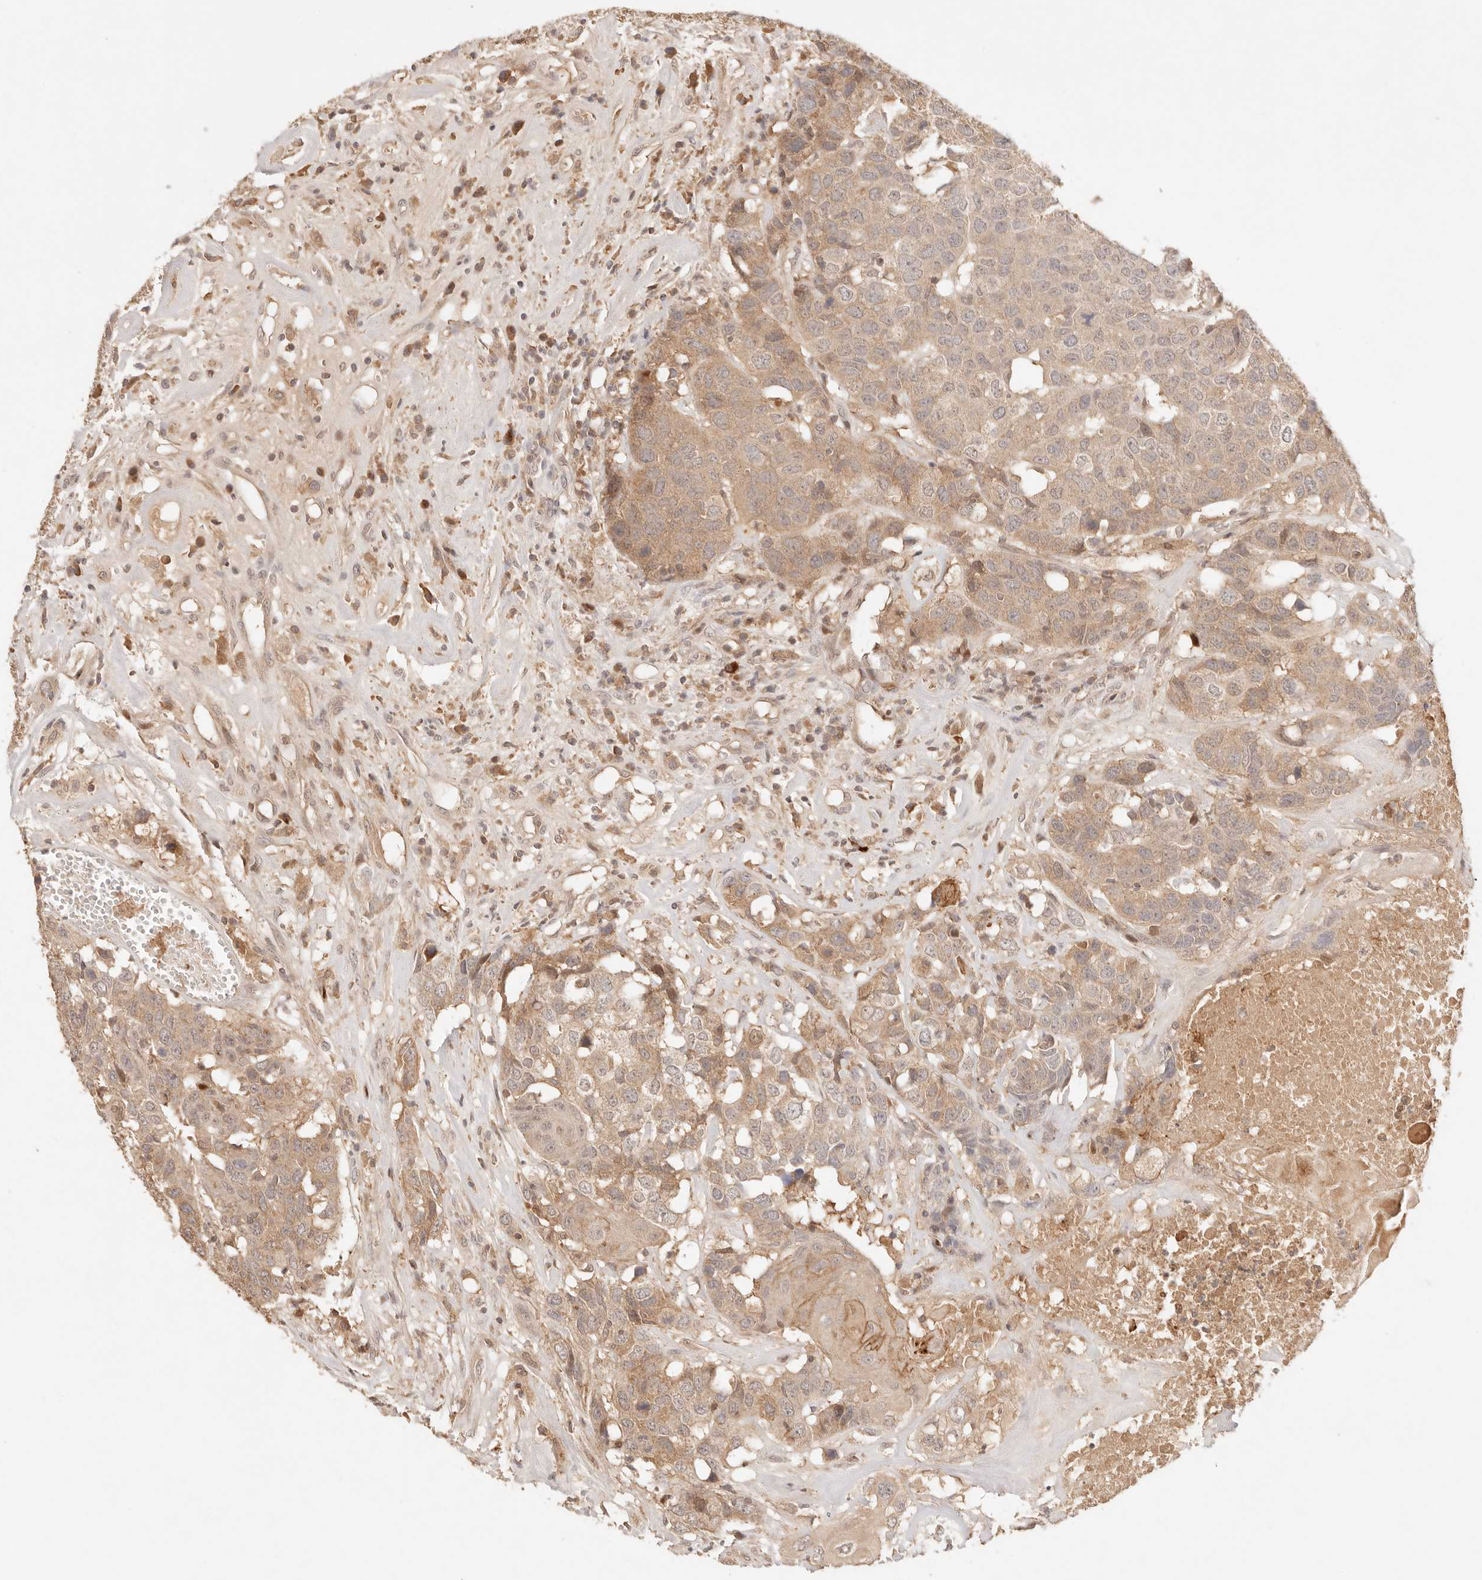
{"staining": {"intensity": "weak", "quantity": ">75%", "location": "cytoplasmic/membranous"}, "tissue": "head and neck cancer", "cell_type": "Tumor cells", "image_type": "cancer", "snomed": [{"axis": "morphology", "description": "Squamous cell carcinoma, NOS"}, {"axis": "topography", "description": "Head-Neck"}], "caption": "Weak cytoplasmic/membranous protein staining is seen in approximately >75% of tumor cells in squamous cell carcinoma (head and neck).", "gene": "PHLDA3", "patient": {"sex": "male", "age": 66}}